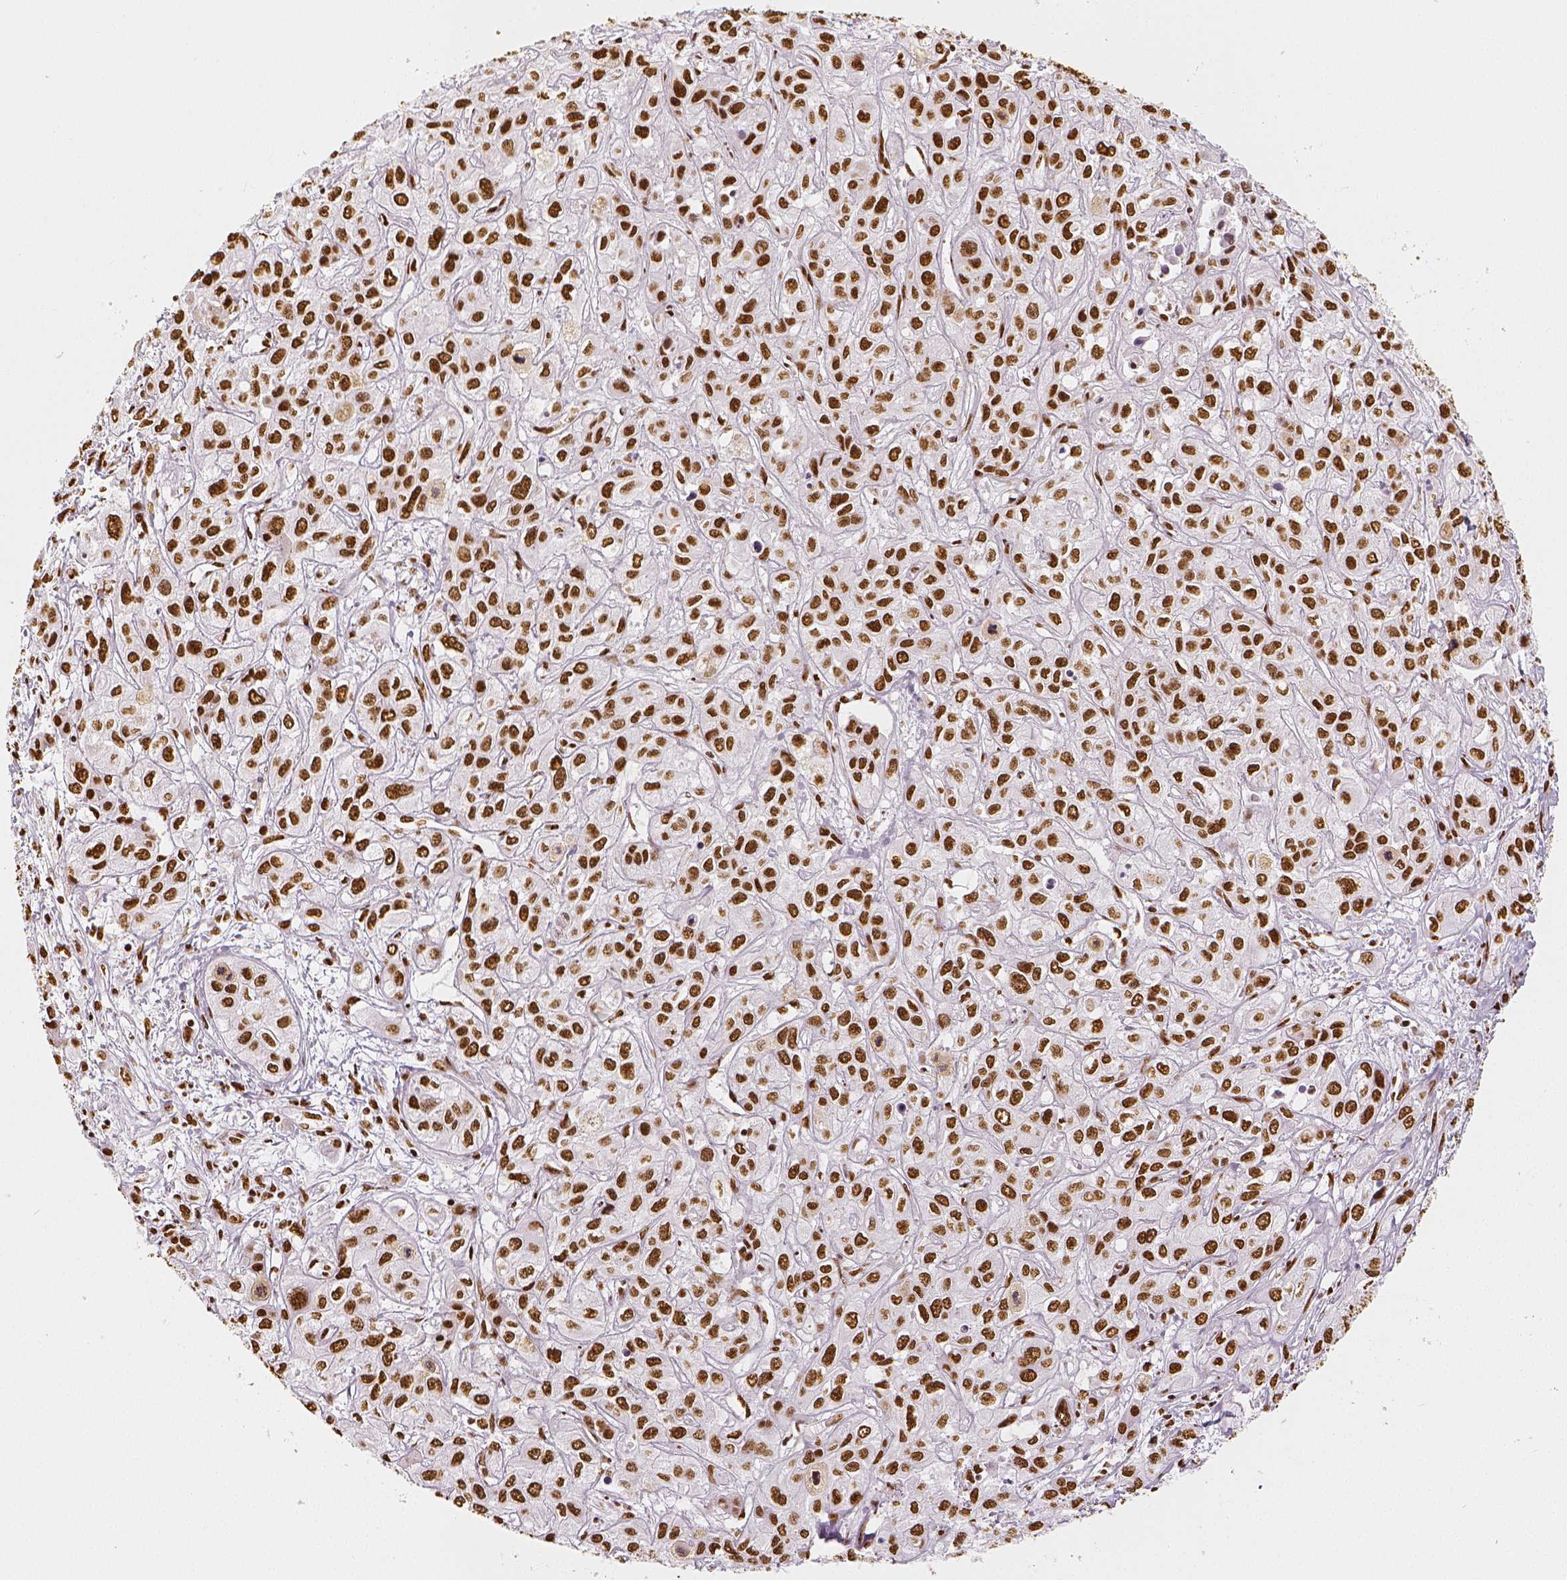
{"staining": {"intensity": "strong", "quantity": ">75%", "location": "nuclear"}, "tissue": "liver cancer", "cell_type": "Tumor cells", "image_type": "cancer", "snomed": [{"axis": "morphology", "description": "Cholangiocarcinoma"}, {"axis": "topography", "description": "Liver"}], "caption": "Liver cancer (cholangiocarcinoma) stained for a protein (brown) exhibits strong nuclear positive staining in approximately >75% of tumor cells.", "gene": "KDM5B", "patient": {"sex": "female", "age": 66}}